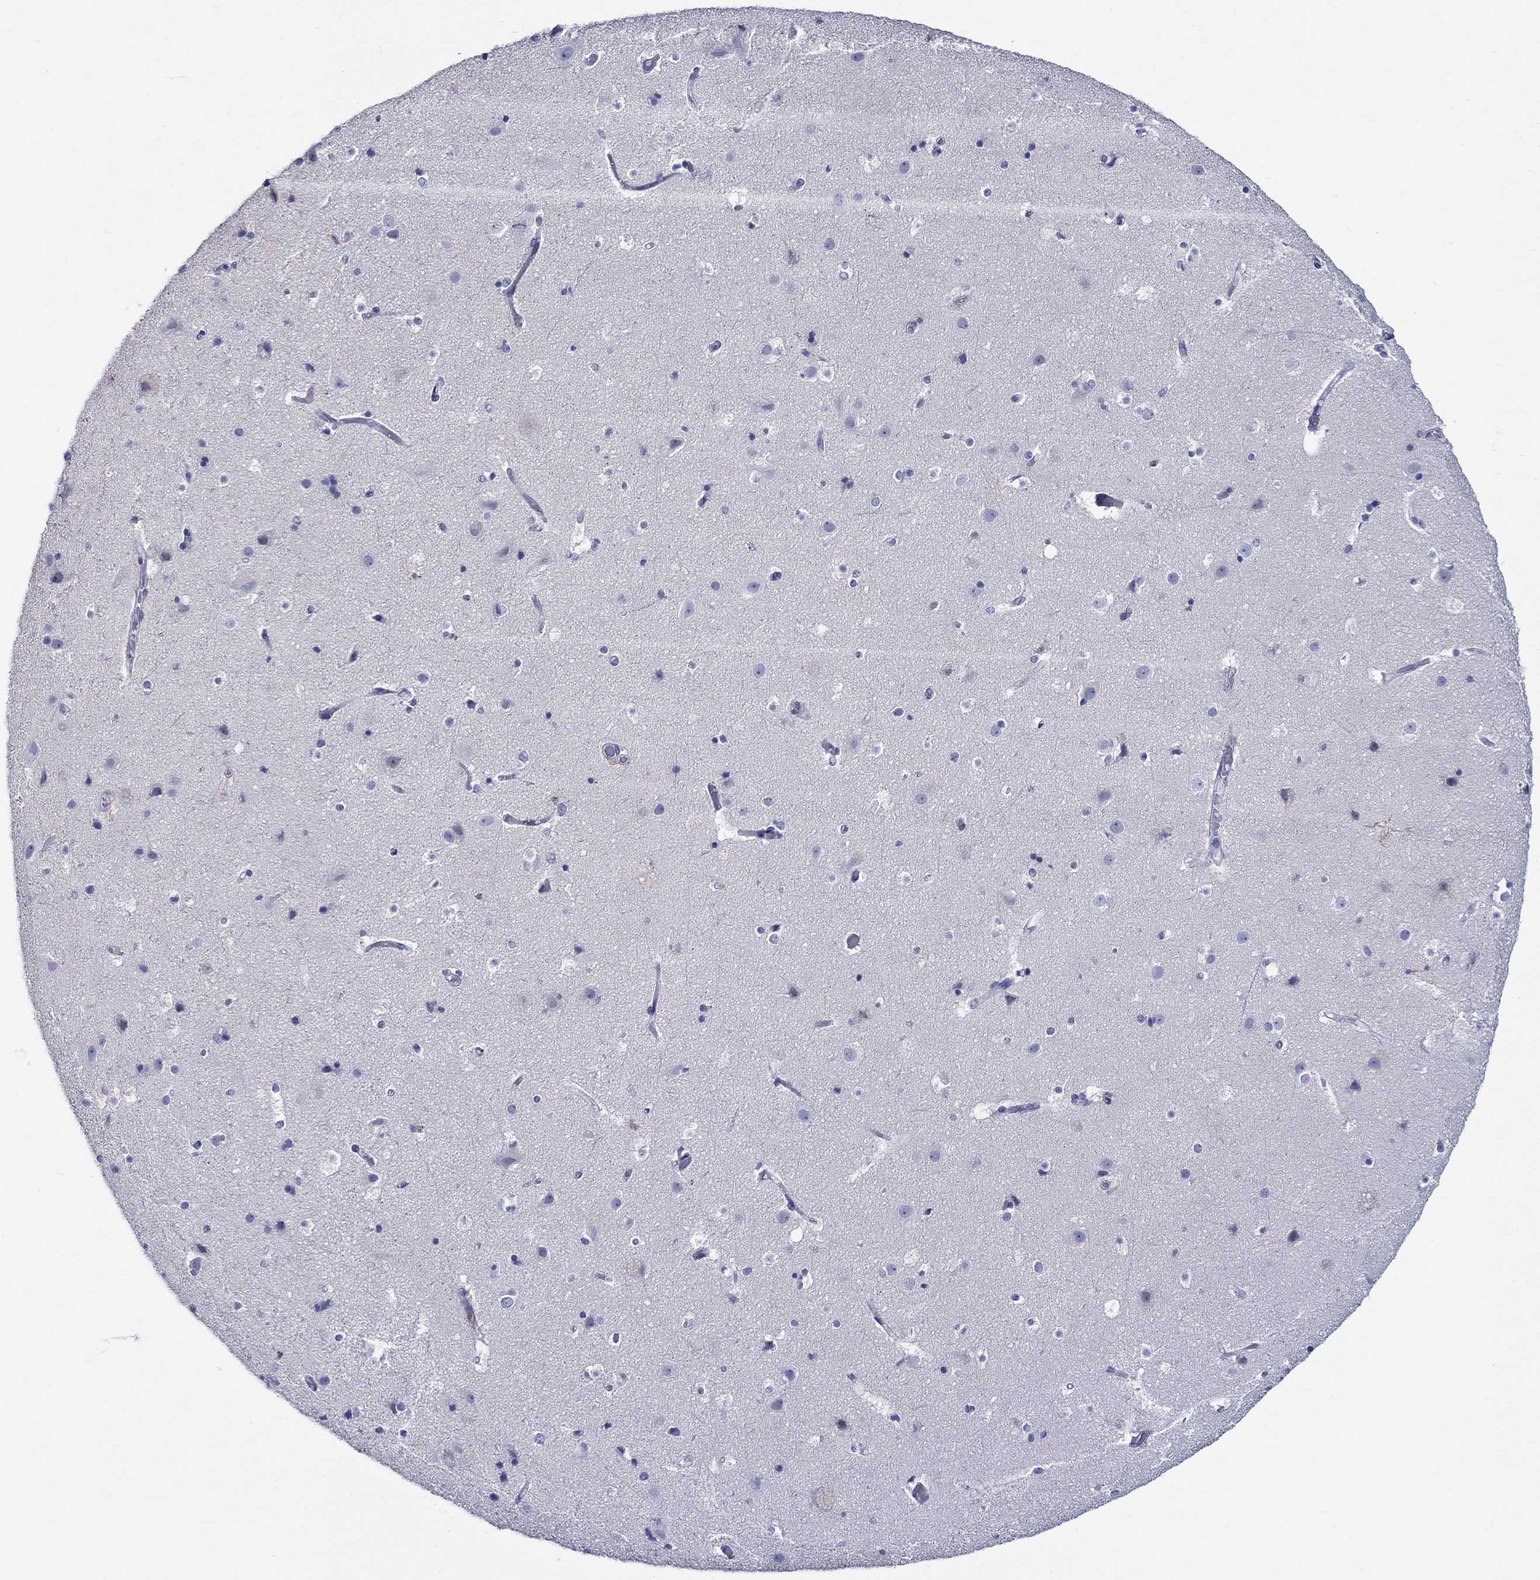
{"staining": {"intensity": "negative", "quantity": "none", "location": "none"}, "tissue": "cerebral cortex", "cell_type": "Endothelial cells", "image_type": "normal", "snomed": [{"axis": "morphology", "description": "Normal tissue, NOS"}, {"axis": "topography", "description": "Cerebral cortex"}], "caption": "DAB immunohistochemical staining of unremarkable cerebral cortex displays no significant positivity in endothelial cells.", "gene": "CRYGS", "patient": {"sex": "female", "age": 52}}